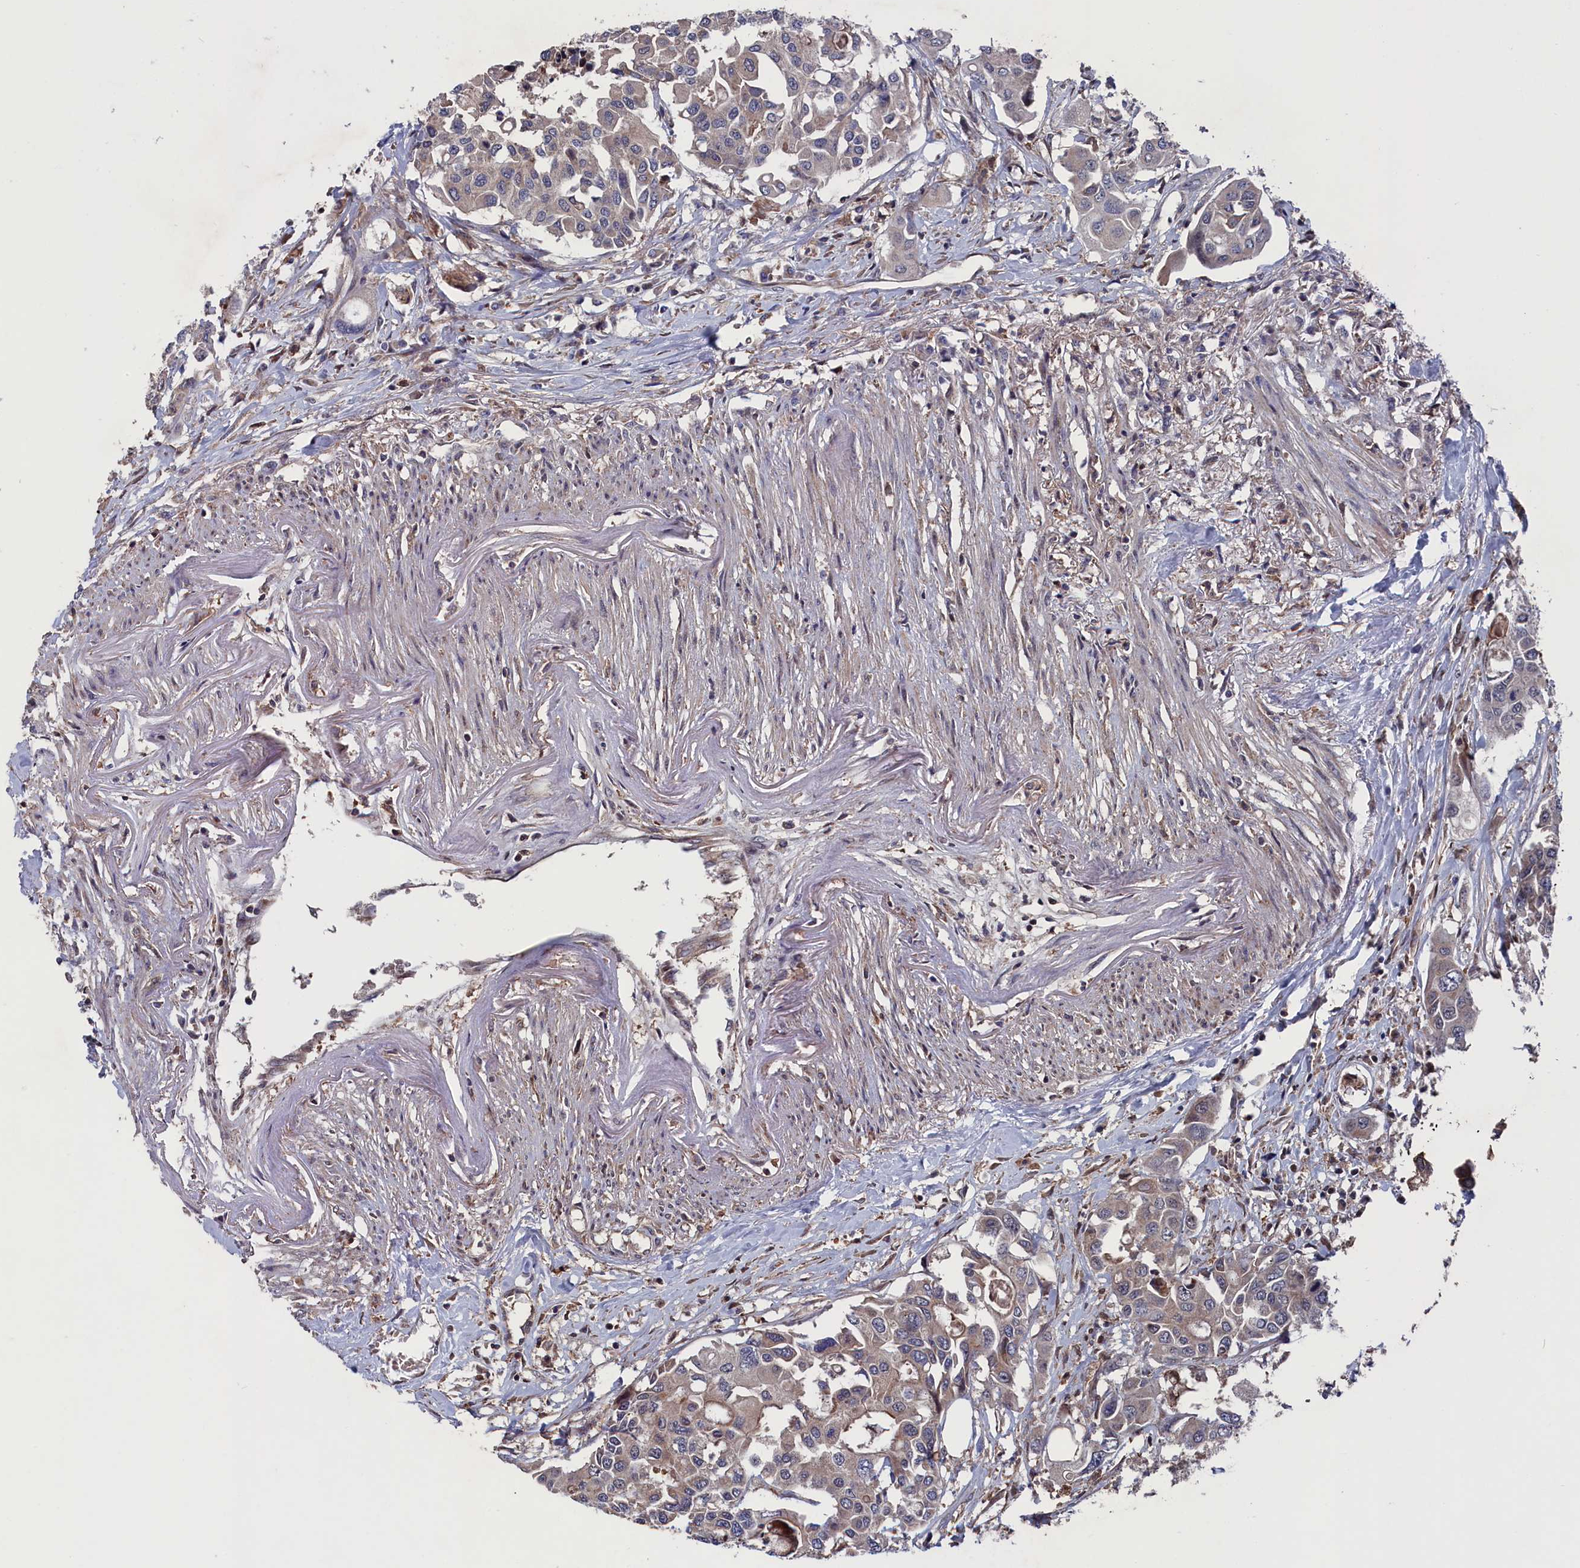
{"staining": {"intensity": "weak", "quantity": ">75%", "location": "cytoplasmic/membranous"}, "tissue": "colorectal cancer", "cell_type": "Tumor cells", "image_type": "cancer", "snomed": [{"axis": "morphology", "description": "Adenocarcinoma, NOS"}, {"axis": "topography", "description": "Colon"}], "caption": "Weak cytoplasmic/membranous protein staining is identified in approximately >75% of tumor cells in colorectal cancer. (Stains: DAB in brown, nuclei in blue, Microscopy: brightfield microscopy at high magnification).", "gene": "SPATA13", "patient": {"sex": "male", "age": 77}}